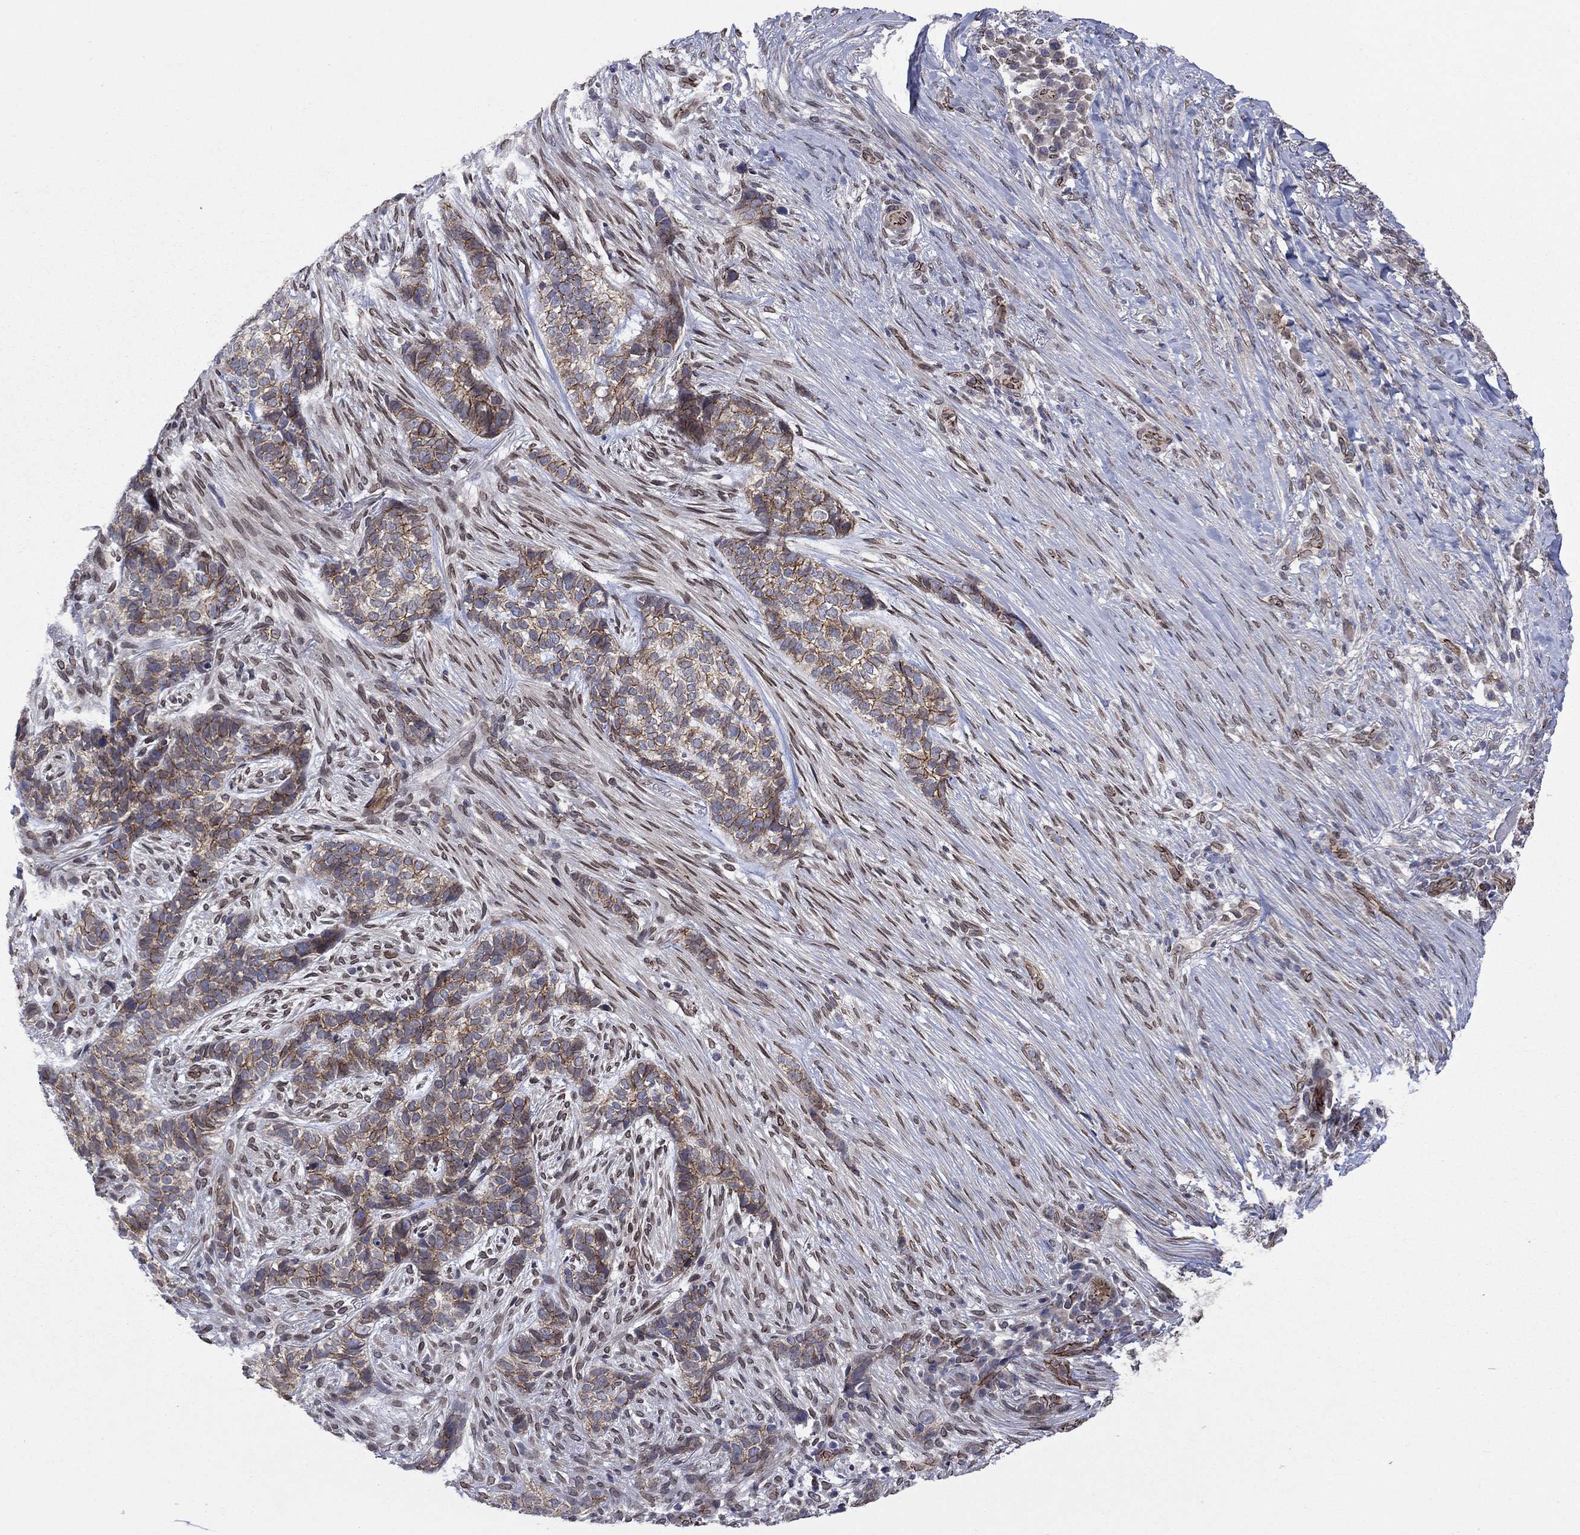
{"staining": {"intensity": "moderate", "quantity": ">75%", "location": "cytoplasmic/membranous"}, "tissue": "skin cancer", "cell_type": "Tumor cells", "image_type": "cancer", "snomed": [{"axis": "morphology", "description": "Basal cell carcinoma"}, {"axis": "topography", "description": "Skin"}], "caption": "A brown stain shows moderate cytoplasmic/membranous expression of a protein in human skin cancer tumor cells.", "gene": "EMC9", "patient": {"sex": "female", "age": 69}}